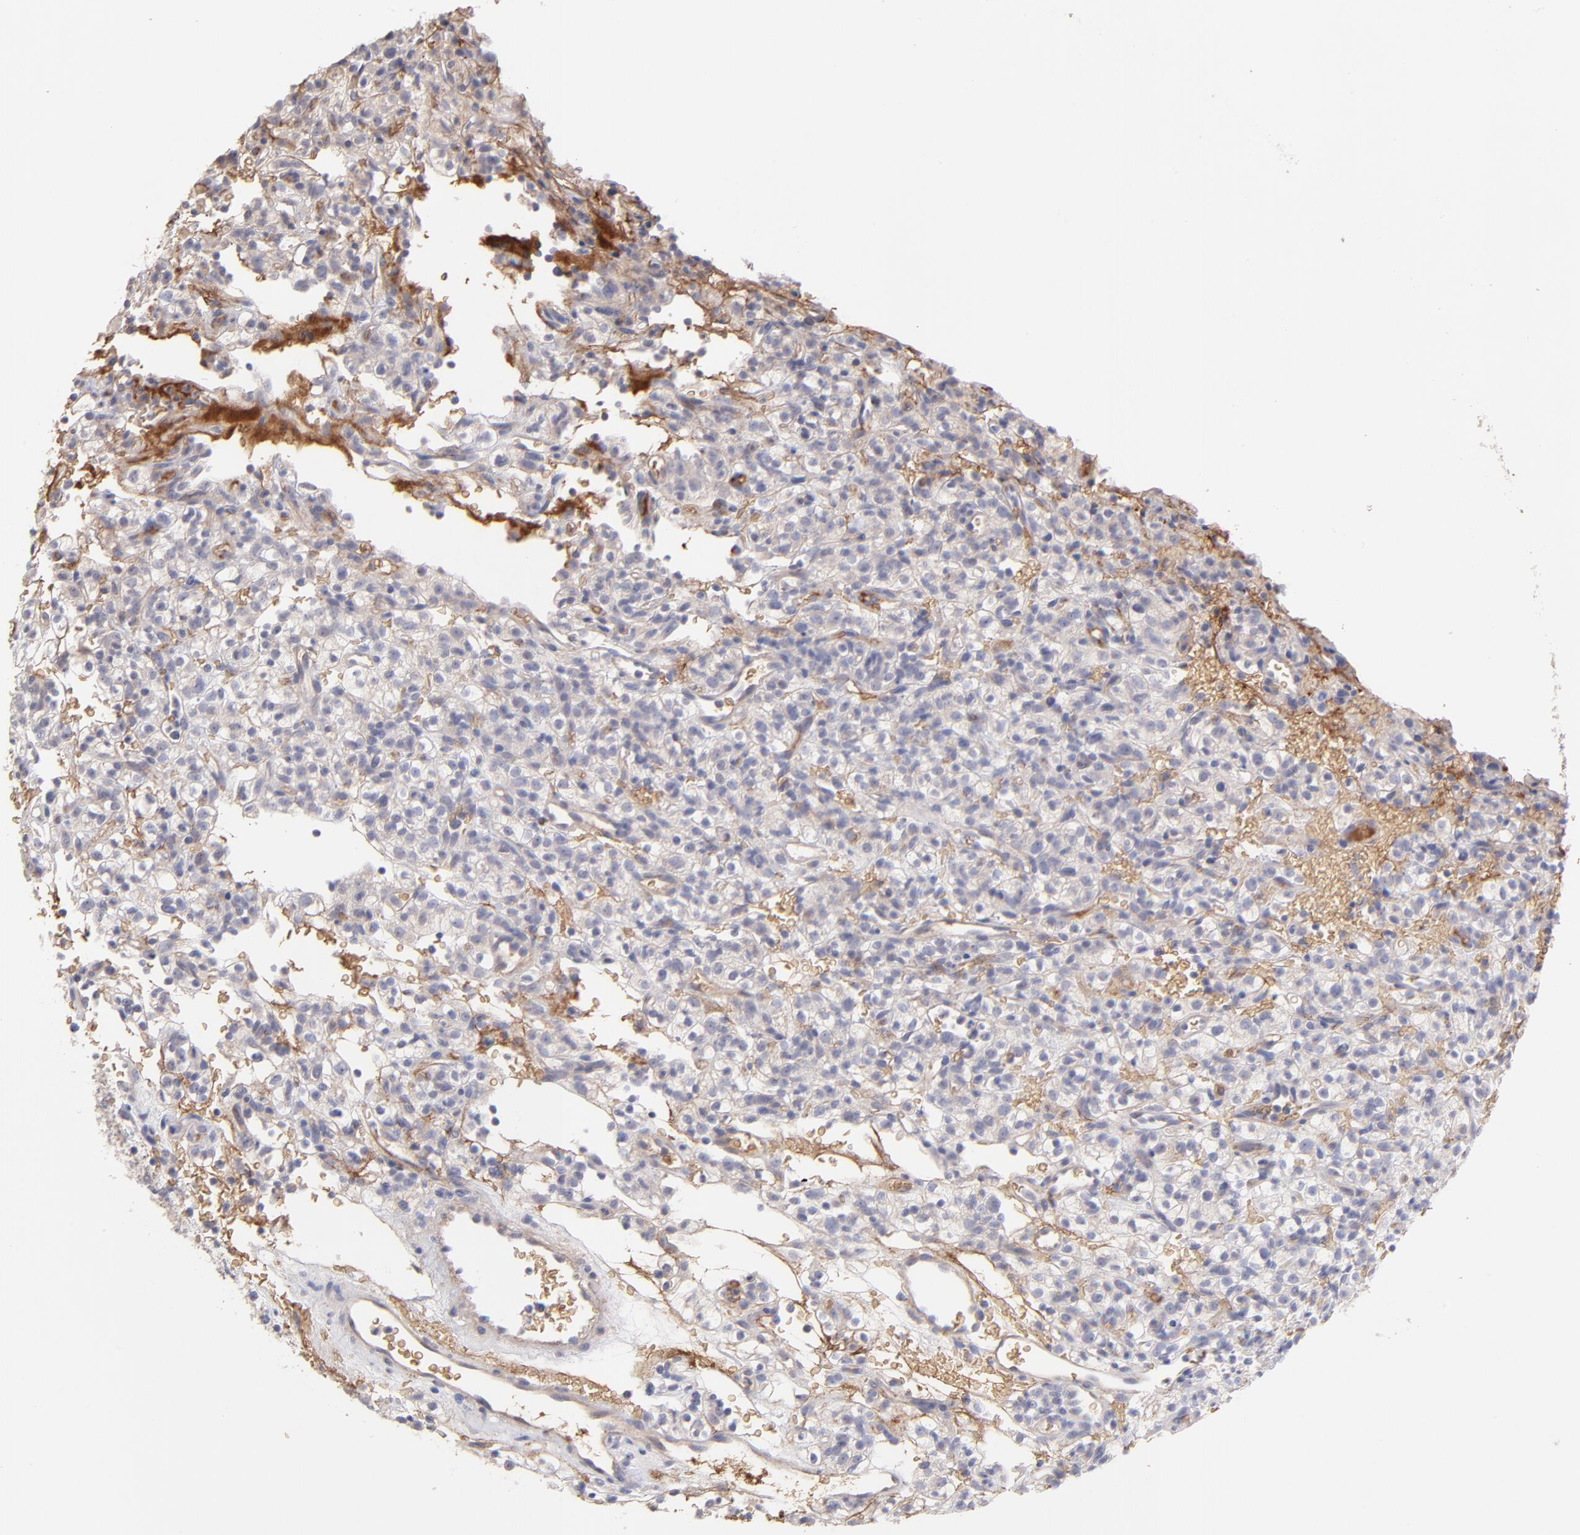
{"staining": {"intensity": "negative", "quantity": "none", "location": "none"}, "tissue": "renal cancer", "cell_type": "Tumor cells", "image_type": "cancer", "snomed": [{"axis": "morphology", "description": "Normal tissue, NOS"}, {"axis": "morphology", "description": "Adenocarcinoma, NOS"}, {"axis": "topography", "description": "Kidney"}], "caption": "Protein analysis of renal cancer (adenocarcinoma) shows no significant positivity in tumor cells. (IHC, brightfield microscopy, high magnification).", "gene": "F13B", "patient": {"sex": "female", "age": 72}}